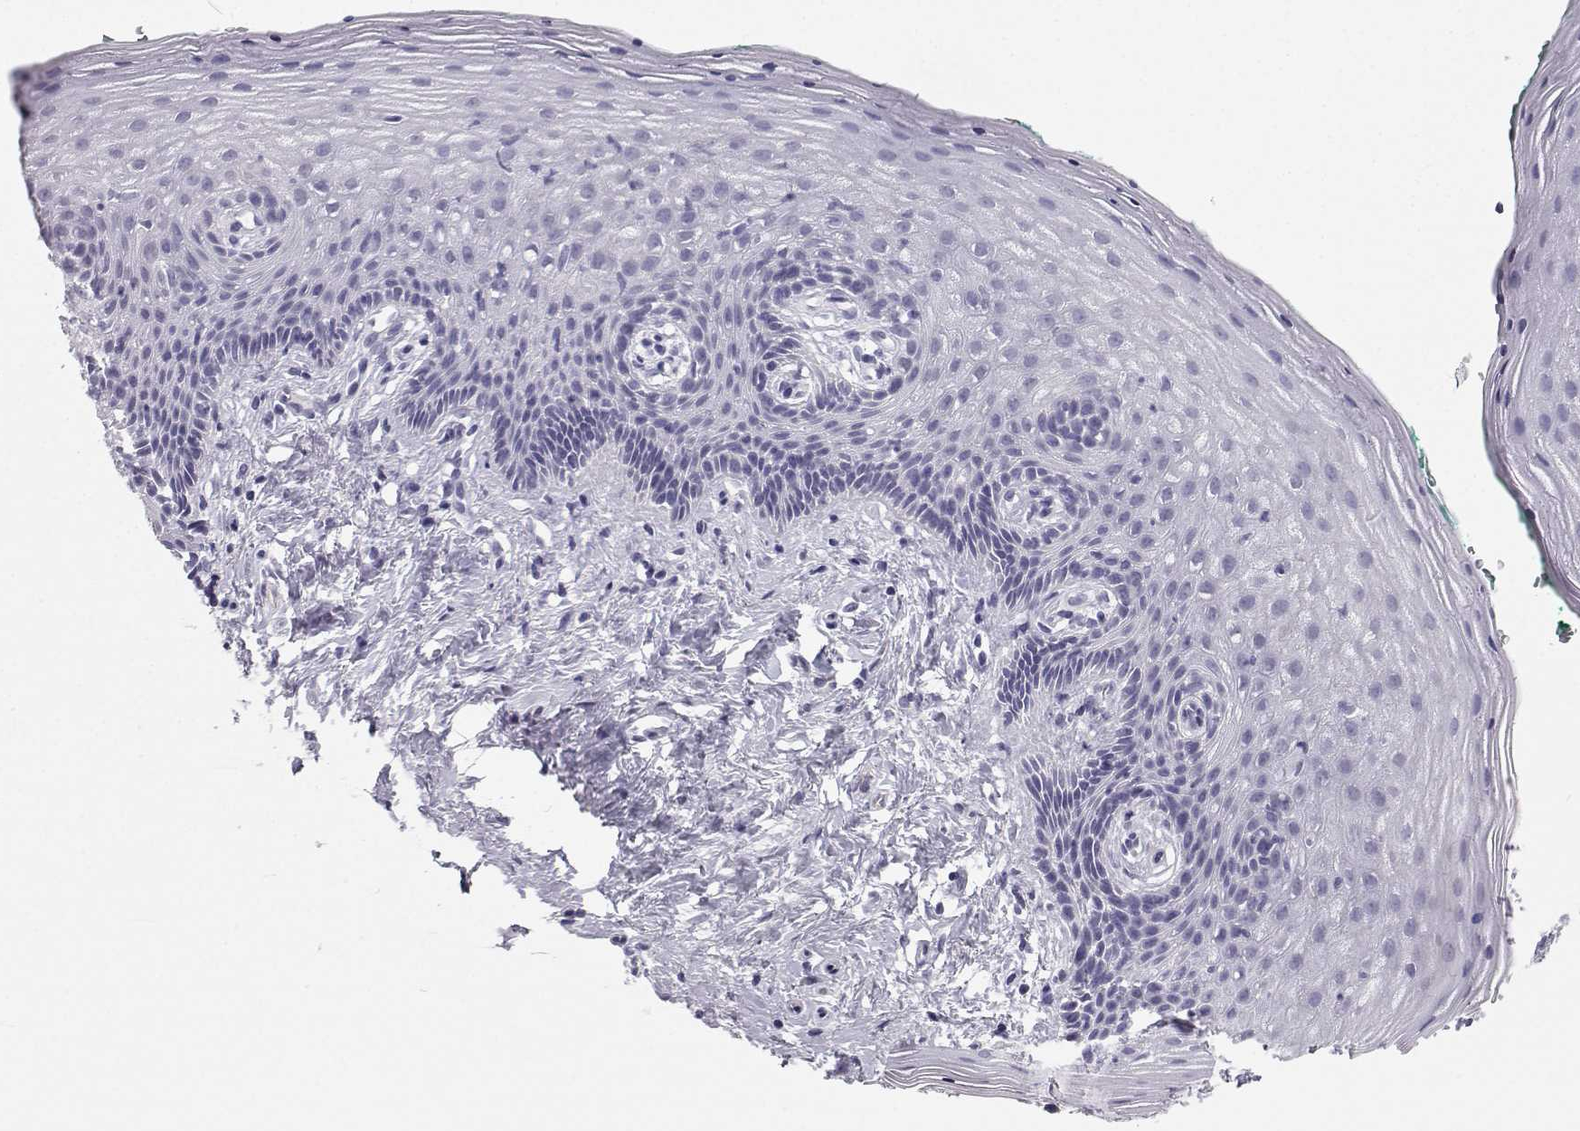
{"staining": {"intensity": "negative", "quantity": "none", "location": "none"}, "tissue": "vagina", "cell_type": "Squamous epithelial cells", "image_type": "normal", "snomed": [{"axis": "morphology", "description": "Normal tissue, NOS"}, {"axis": "topography", "description": "Vagina"}], "caption": "Squamous epithelial cells show no significant protein staining in normal vagina.", "gene": "SYCE1", "patient": {"sex": "female", "age": 45}}